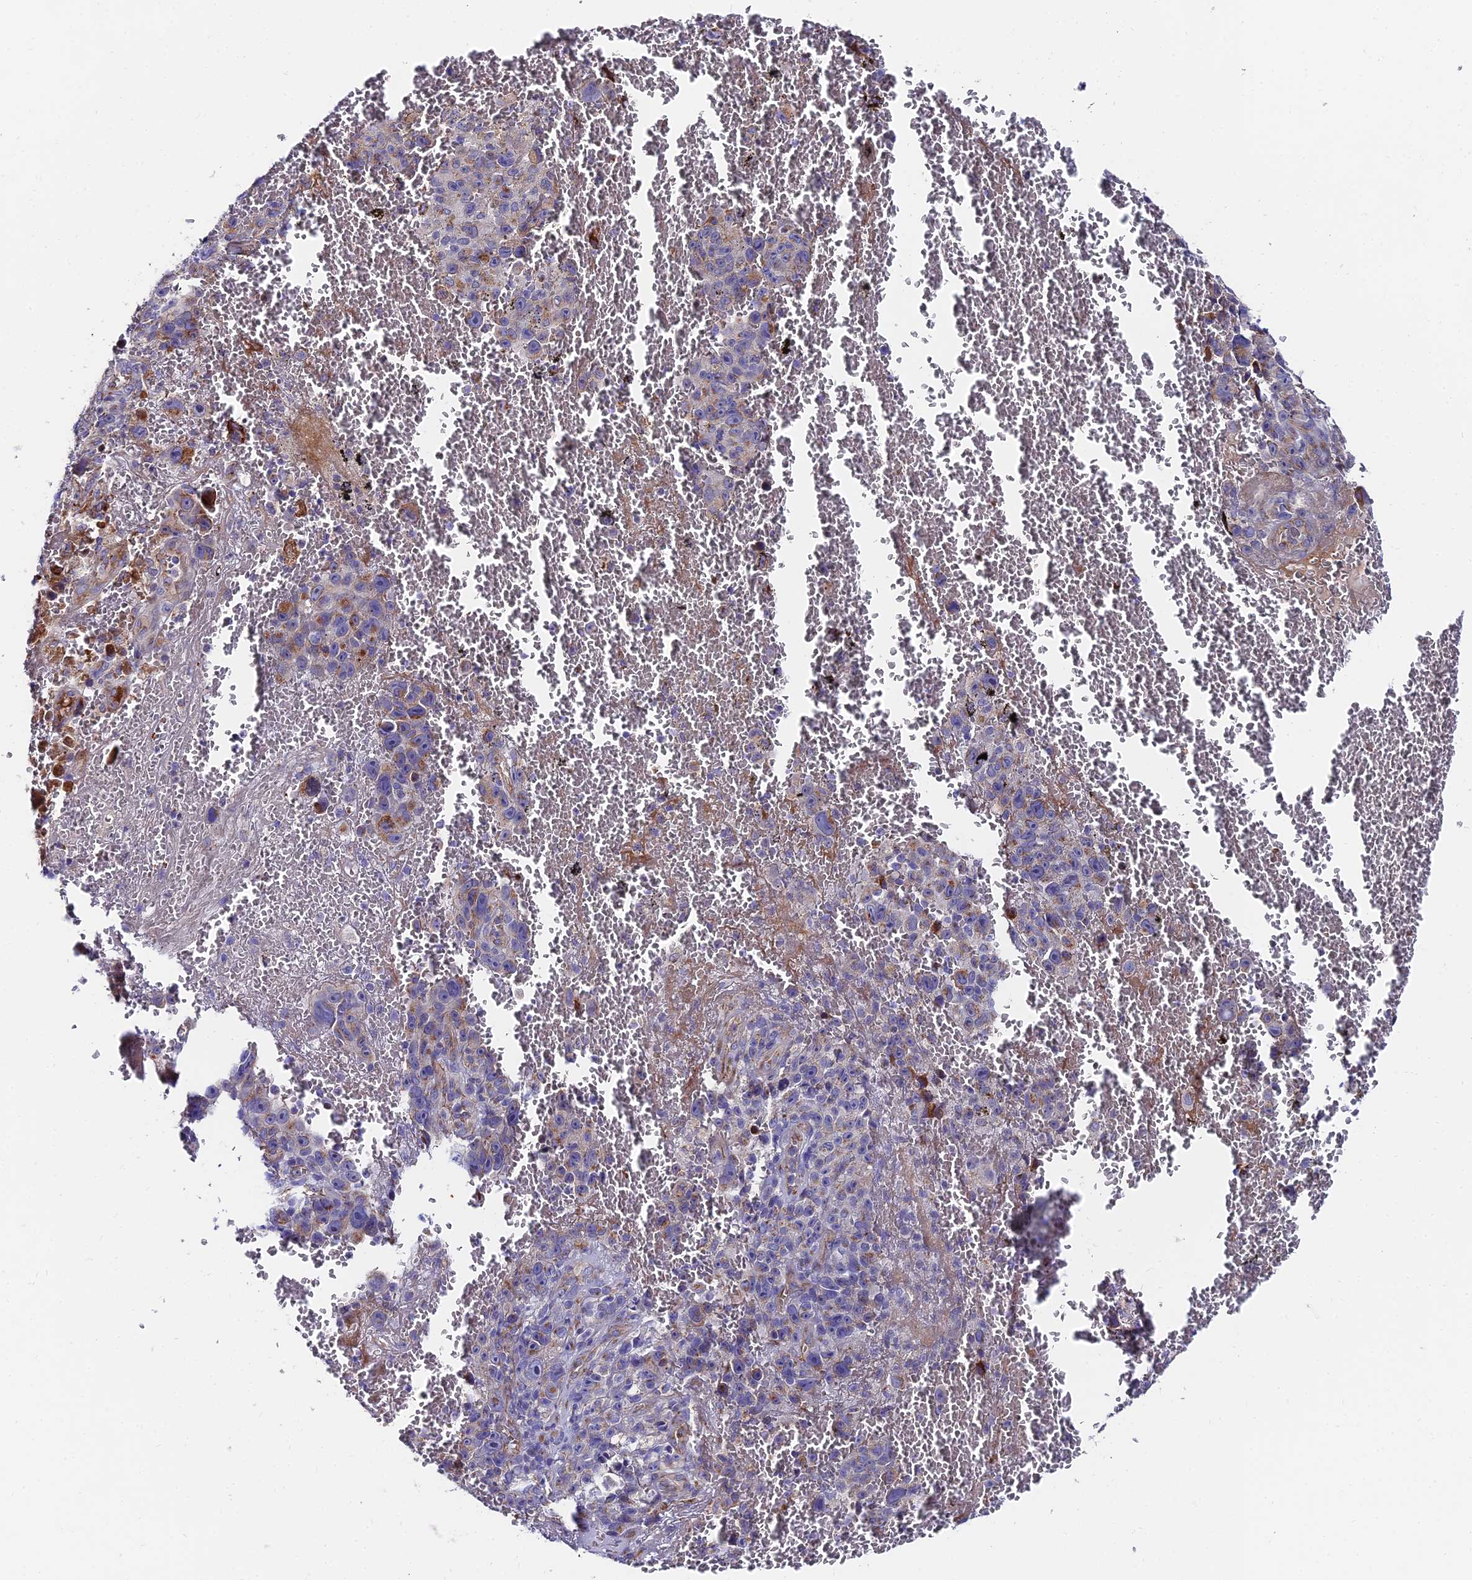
{"staining": {"intensity": "moderate", "quantity": "25%-75%", "location": "cytoplasmic/membranous"}, "tissue": "melanoma", "cell_type": "Tumor cells", "image_type": "cancer", "snomed": [{"axis": "morphology", "description": "Malignant melanoma, NOS"}, {"axis": "topography", "description": "Skin"}], "caption": "Protein staining shows moderate cytoplasmic/membranous staining in approximately 25%-75% of tumor cells in melanoma.", "gene": "ADGRF3", "patient": {"sex": "female", "age": 82}}